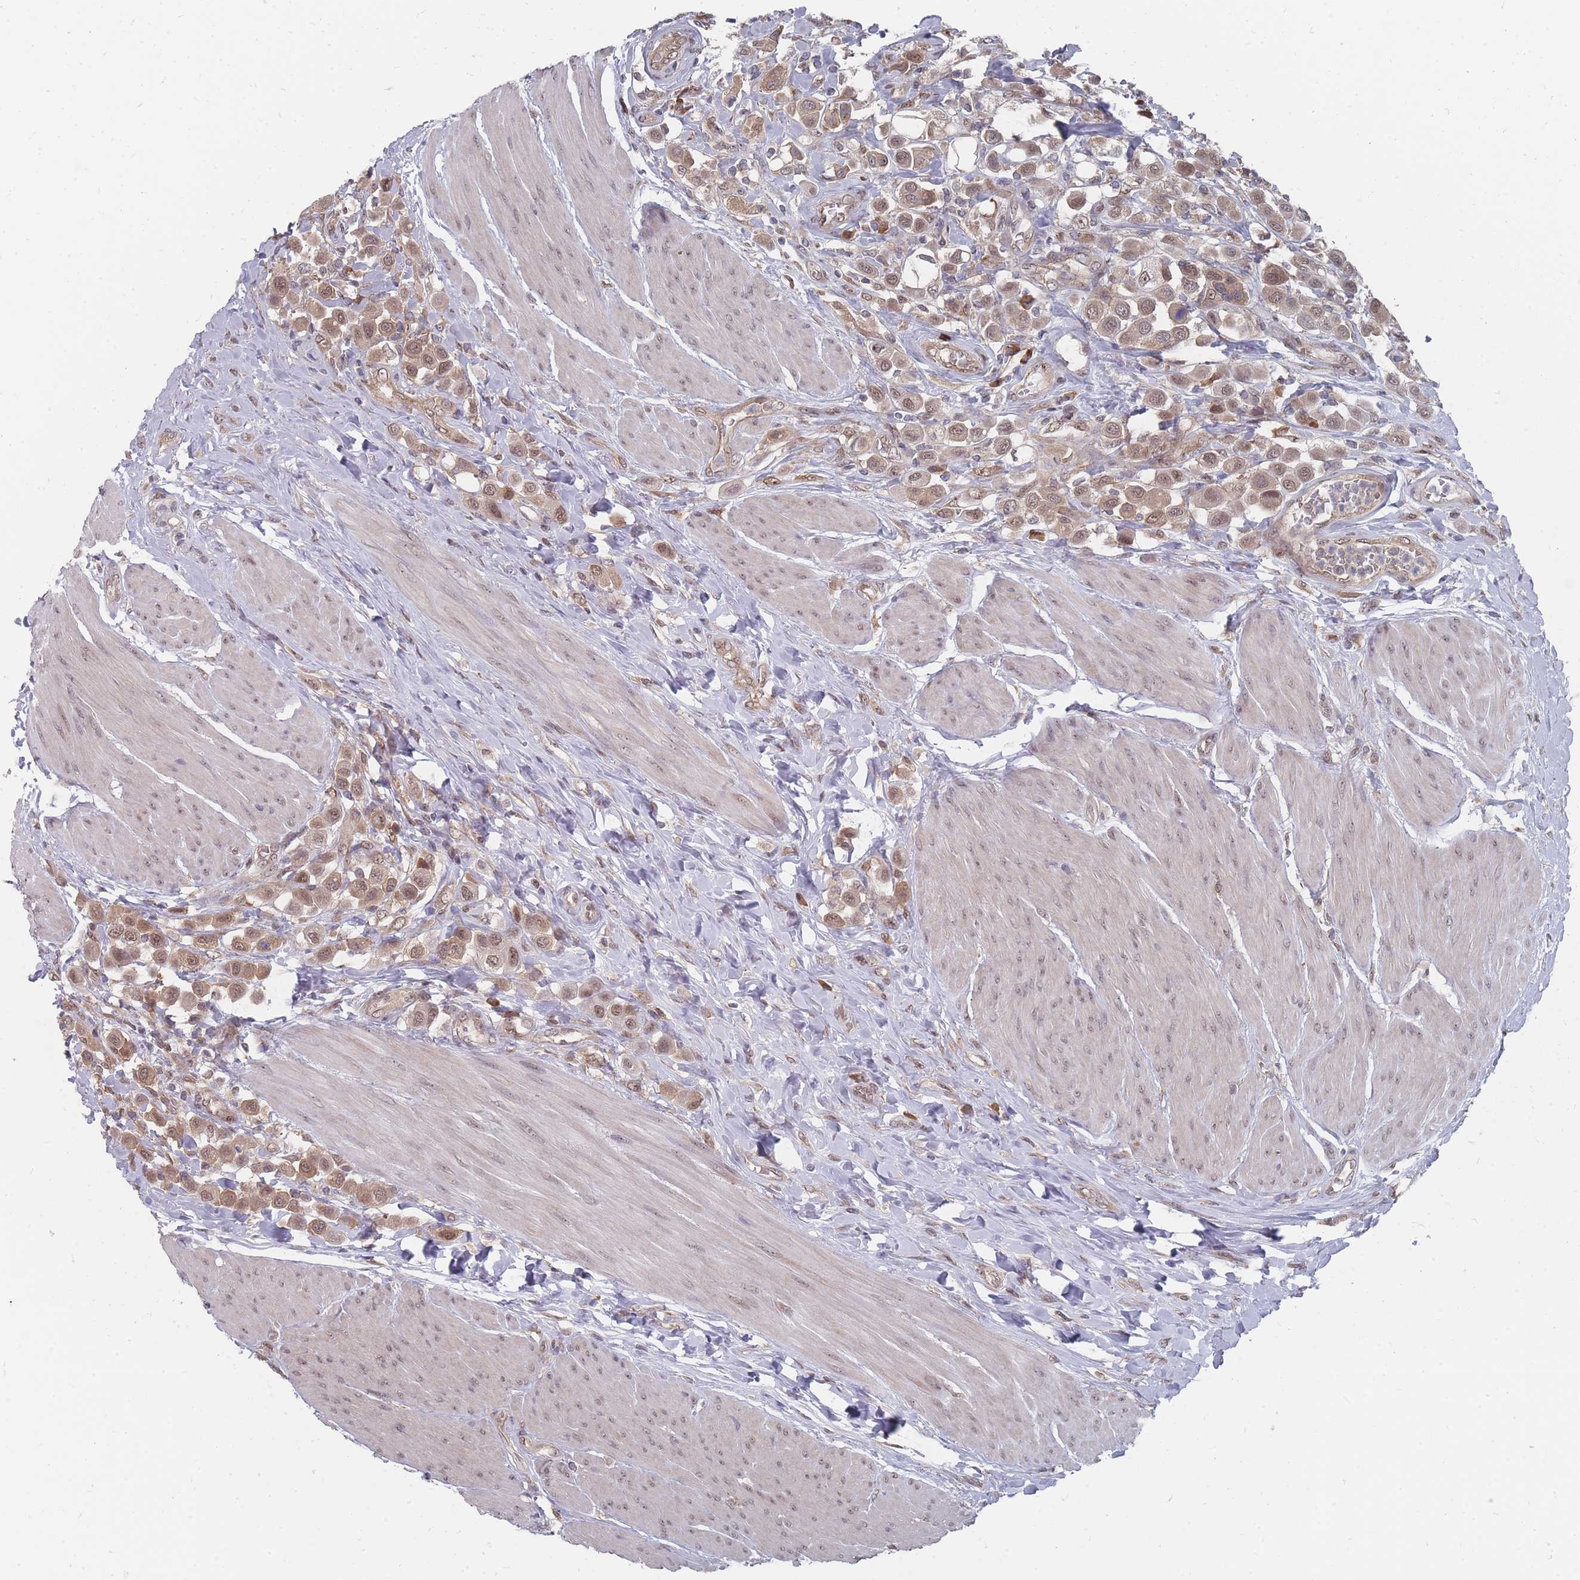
{"staining": {"intensity": "moderate", "quantity": ">75%", "location": "cytoplasmic/membranous,nuclear"}, "tissue": "urothelial cancer", "cell_type": "Tumor cells", "image_type": "cancer", "snomed": [{"axis": "morphology", "description": "Urothelial carcinoma, High grade"}, {"axis": "topography", "description": "Urinary bladder"}], "caption": "Human urothelial carcinoma (high-grade) stained with a brown dye reveals moderate cytoplasmic/membranous and nuclear positive expression in about >75% of tumor cells.", "gene": "NKD1", "patient": {"sex": "male", "age": 50}}